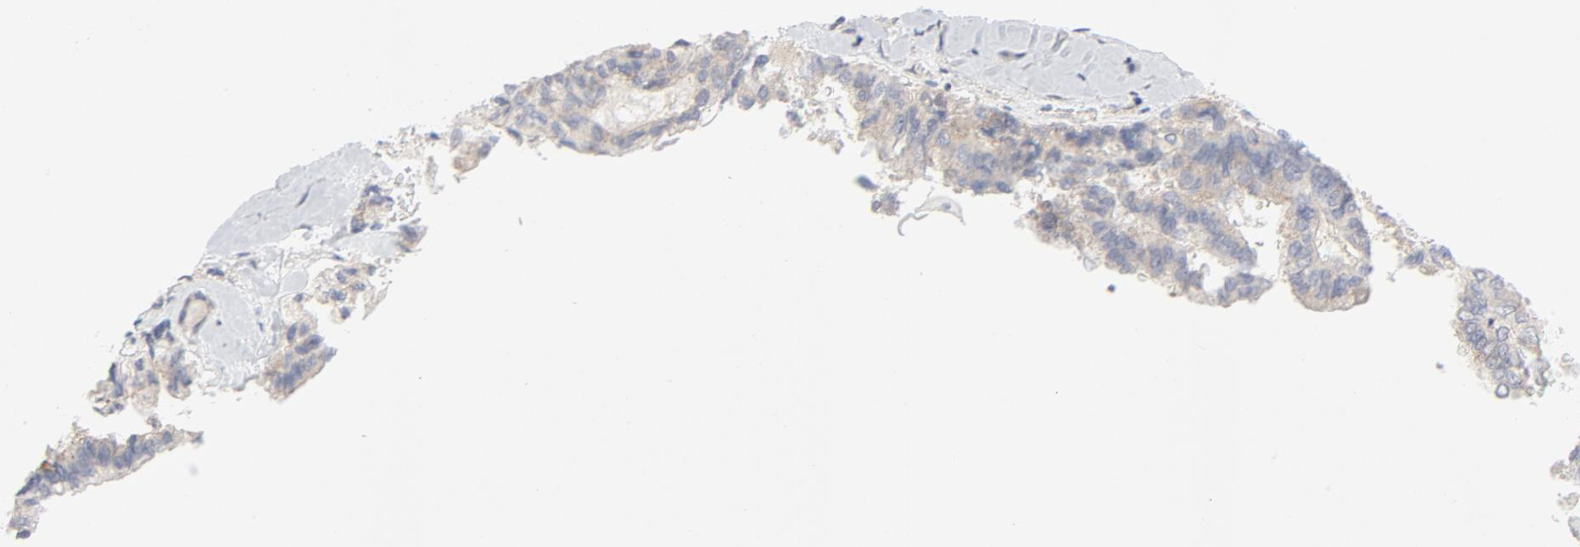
{"staining": {"intensity": "moderate", "quantity": ">75%", "location": "cytoplasmic/membranous"}, "tissue": "thyroid cancer", "cell_type": "Tumor cells", "image_type": "cancer", "snomed": [{"axis": "morphology", "description": "Papillary adenocarcinoma, NOS"}, {"axis": "topography", "description": "Thyroid gland"}], "caption": "A histopathology image showing moderate cytoplasmic/membranous positivity in approximately >75% of tumor cells in thyroid cancer, as visualized by brown immunohistochemical staining.", "gene": "RABEP1", "patient": {"sex": "female", "age": 35}}